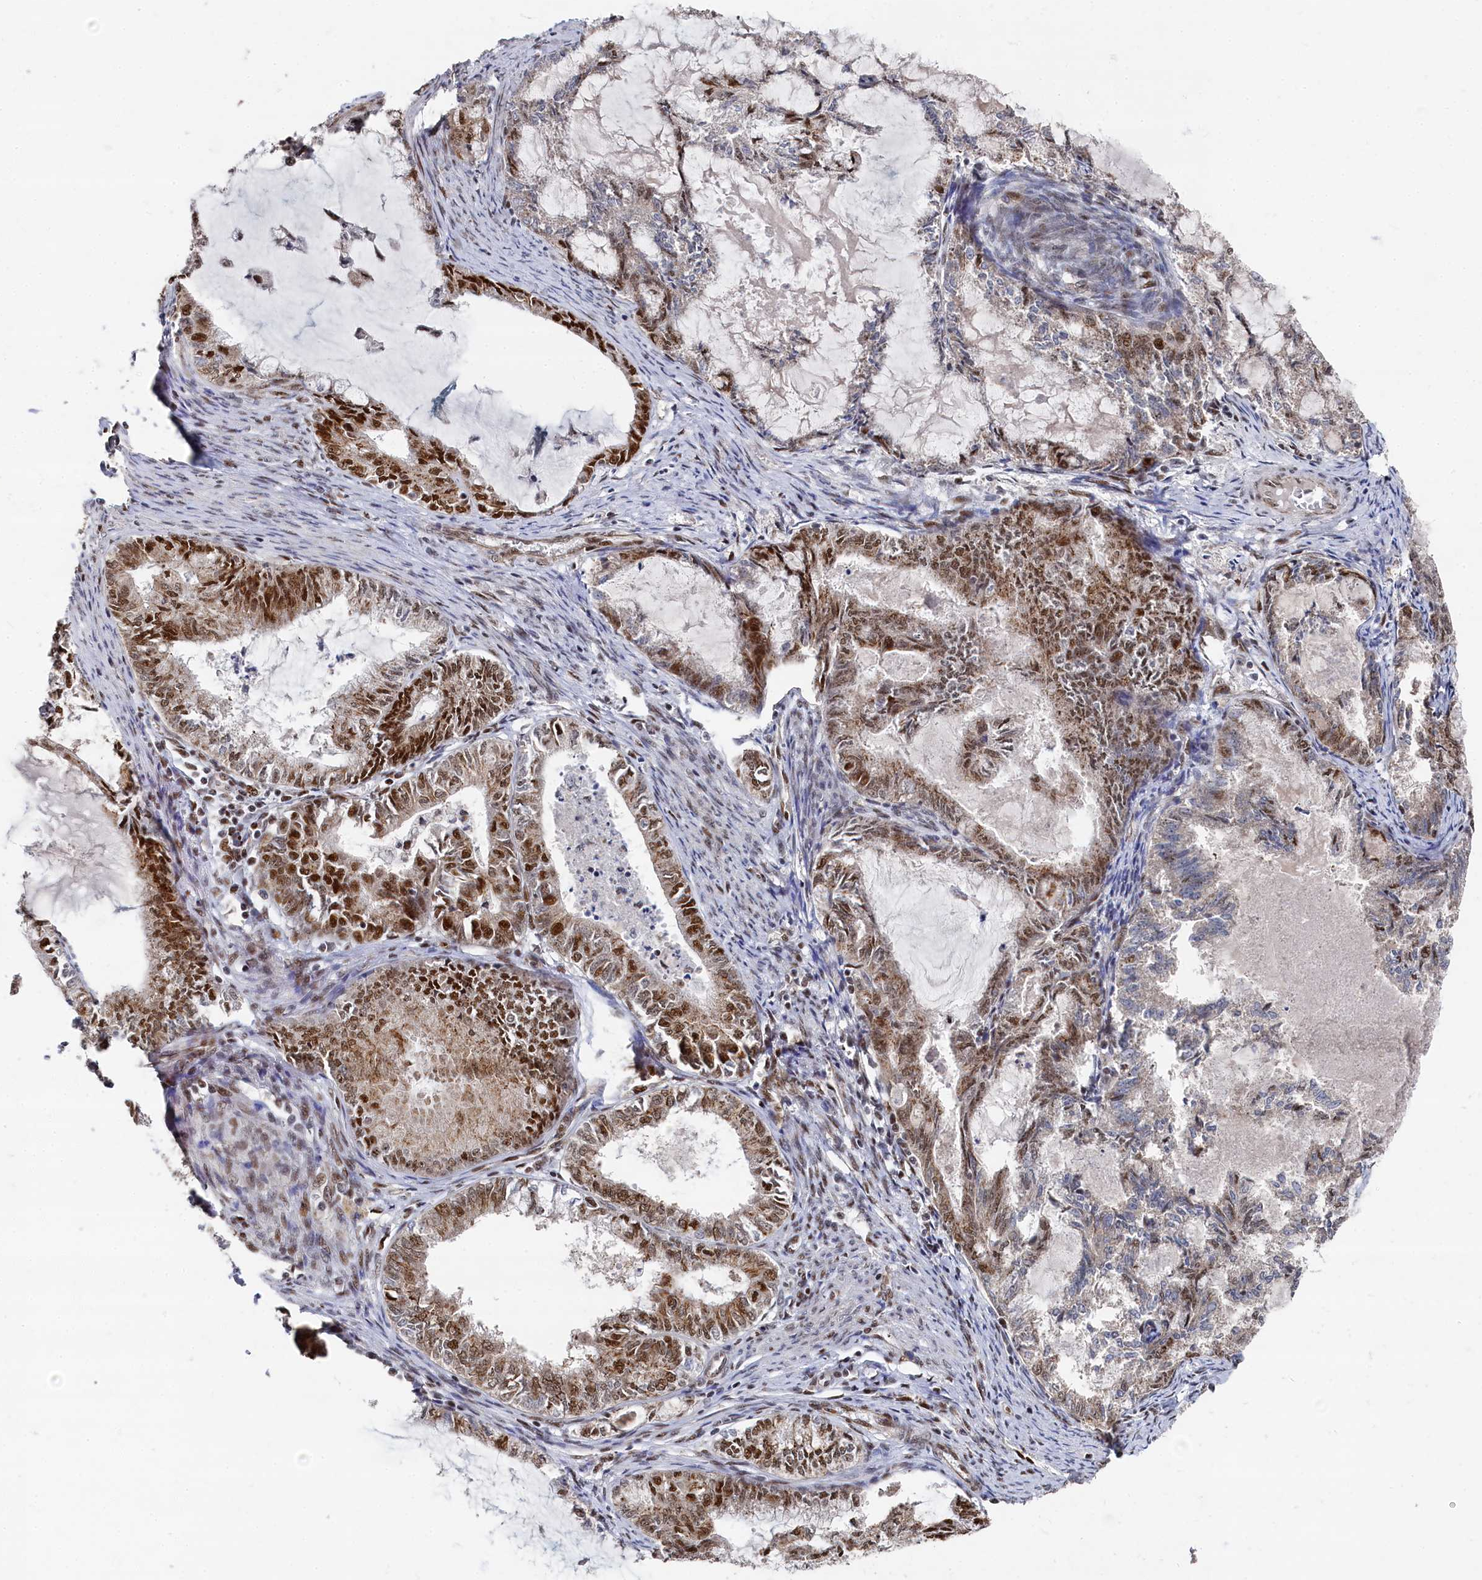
{"staining": {"intensity": "moderate", "quantity": ">75%", "location": "cytoplasmic/membranous,nuclear"}, "tissue": "endometrial cancer", "cell_type": "Tumor cells", "image_type": "cancer", "snomed": [{"axis": "morphology", "description": "Adenocarcinoma, NOS"}, {"axis": "topography", "description": "Endometrium"}], "caption": "Tumor cells reveal medium levels of moderate cytoplasmic/membranous and nuclear expression in about >75% of cells in endometrial cancer (adenocarcinoma).", "gene": "BUB3", "patient": {"sex": "female", "age": 86}}